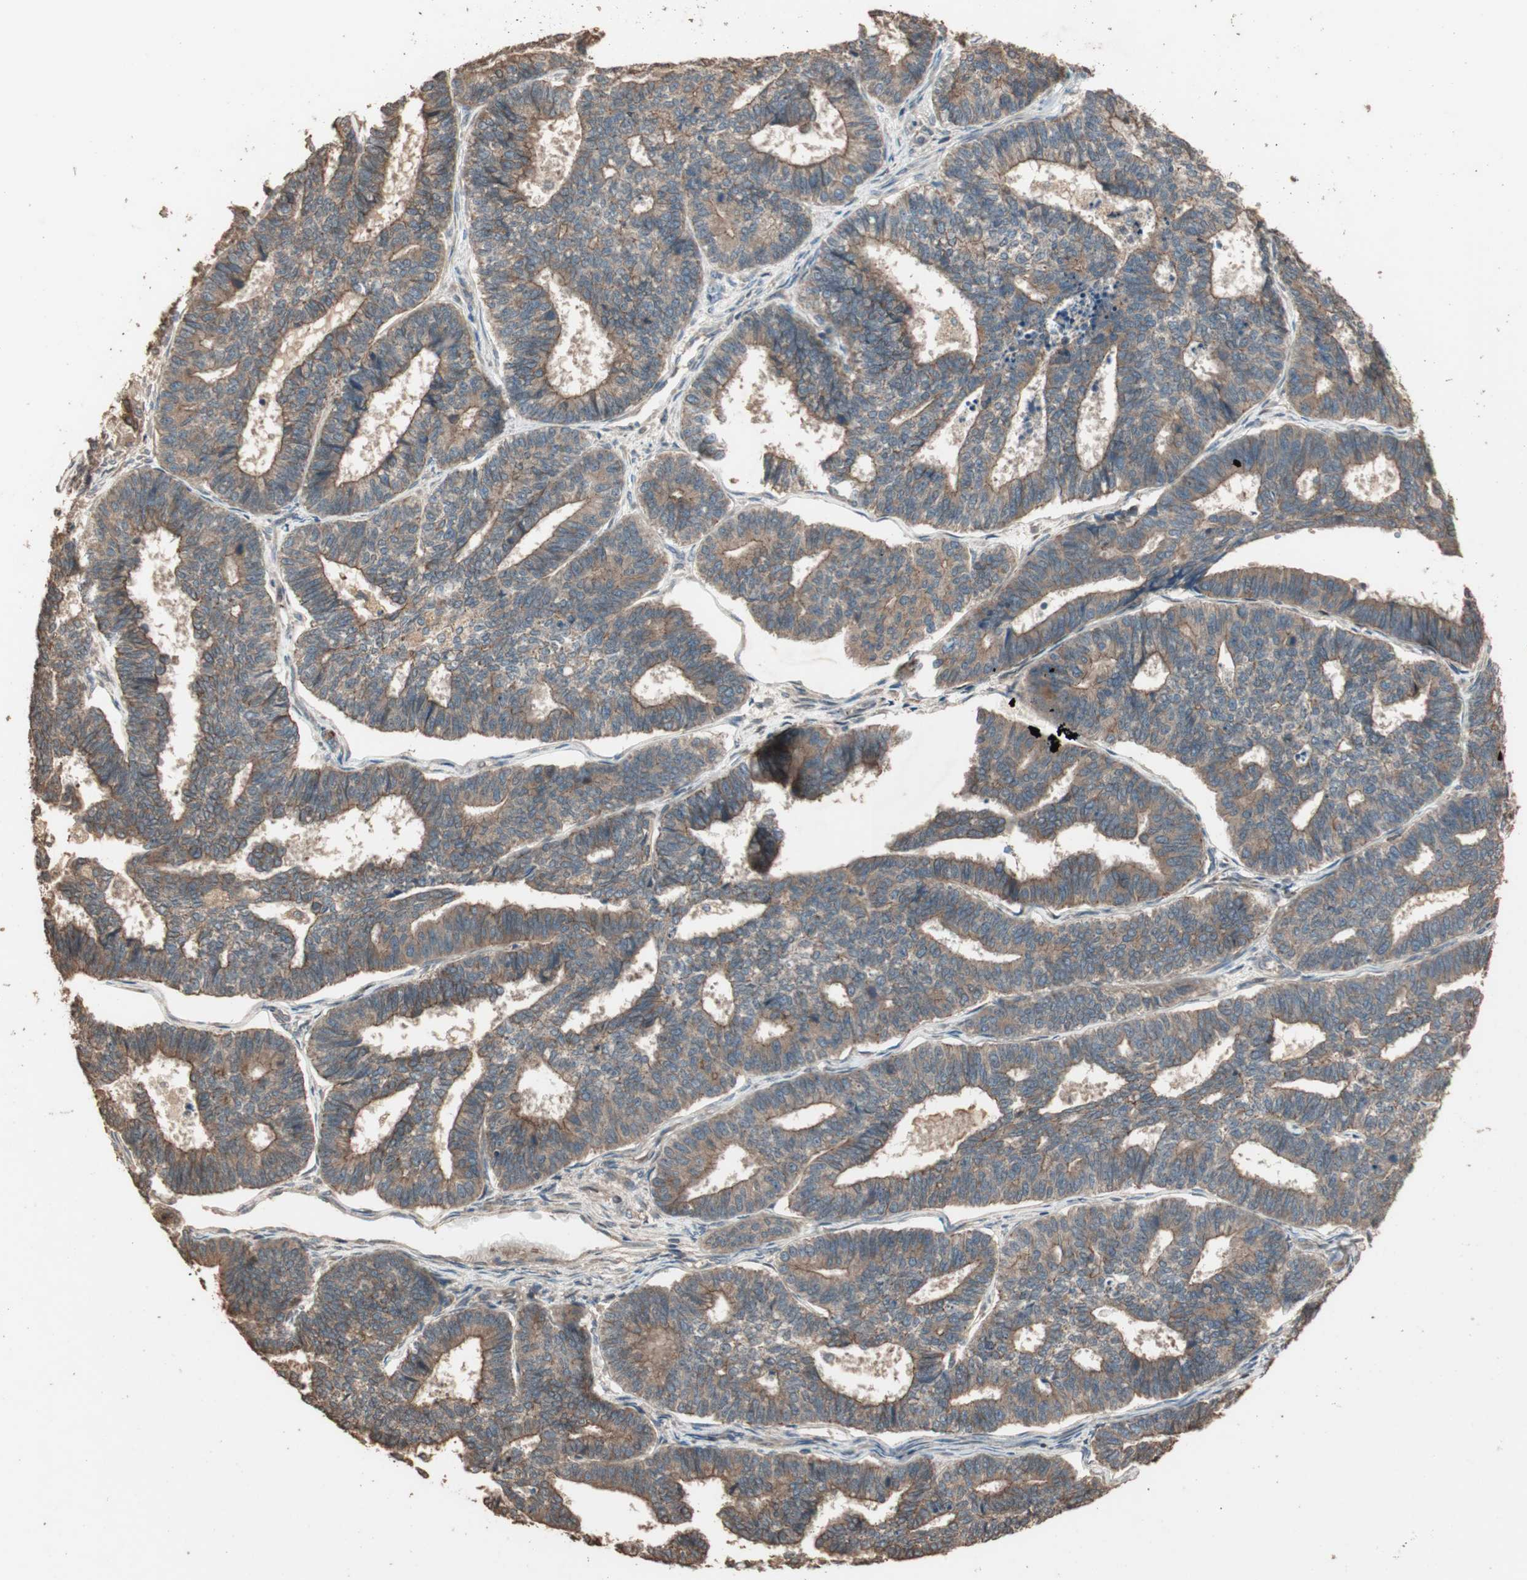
{"staining": {"intensity": "moderate", "quantity": ">75%", "location": "cytoplasmic/membranous"}, "tissue": "endometrial cancer", "cell_type": "Tumor cells", "image_type": "cancer", "snomed": [{"axis": "morphology", "description": "Adenocarcinoma, NOS"}, {"axis": "topography", "description": "Endometrium"}], "caption": "Adenocarcinoma (endometrial) tissue reveals moderate cytoplasmic/membranous expression in approximately >75% of tumor cells", "gene": "USP20", "patient": {"sex": "female", "age": 70}}